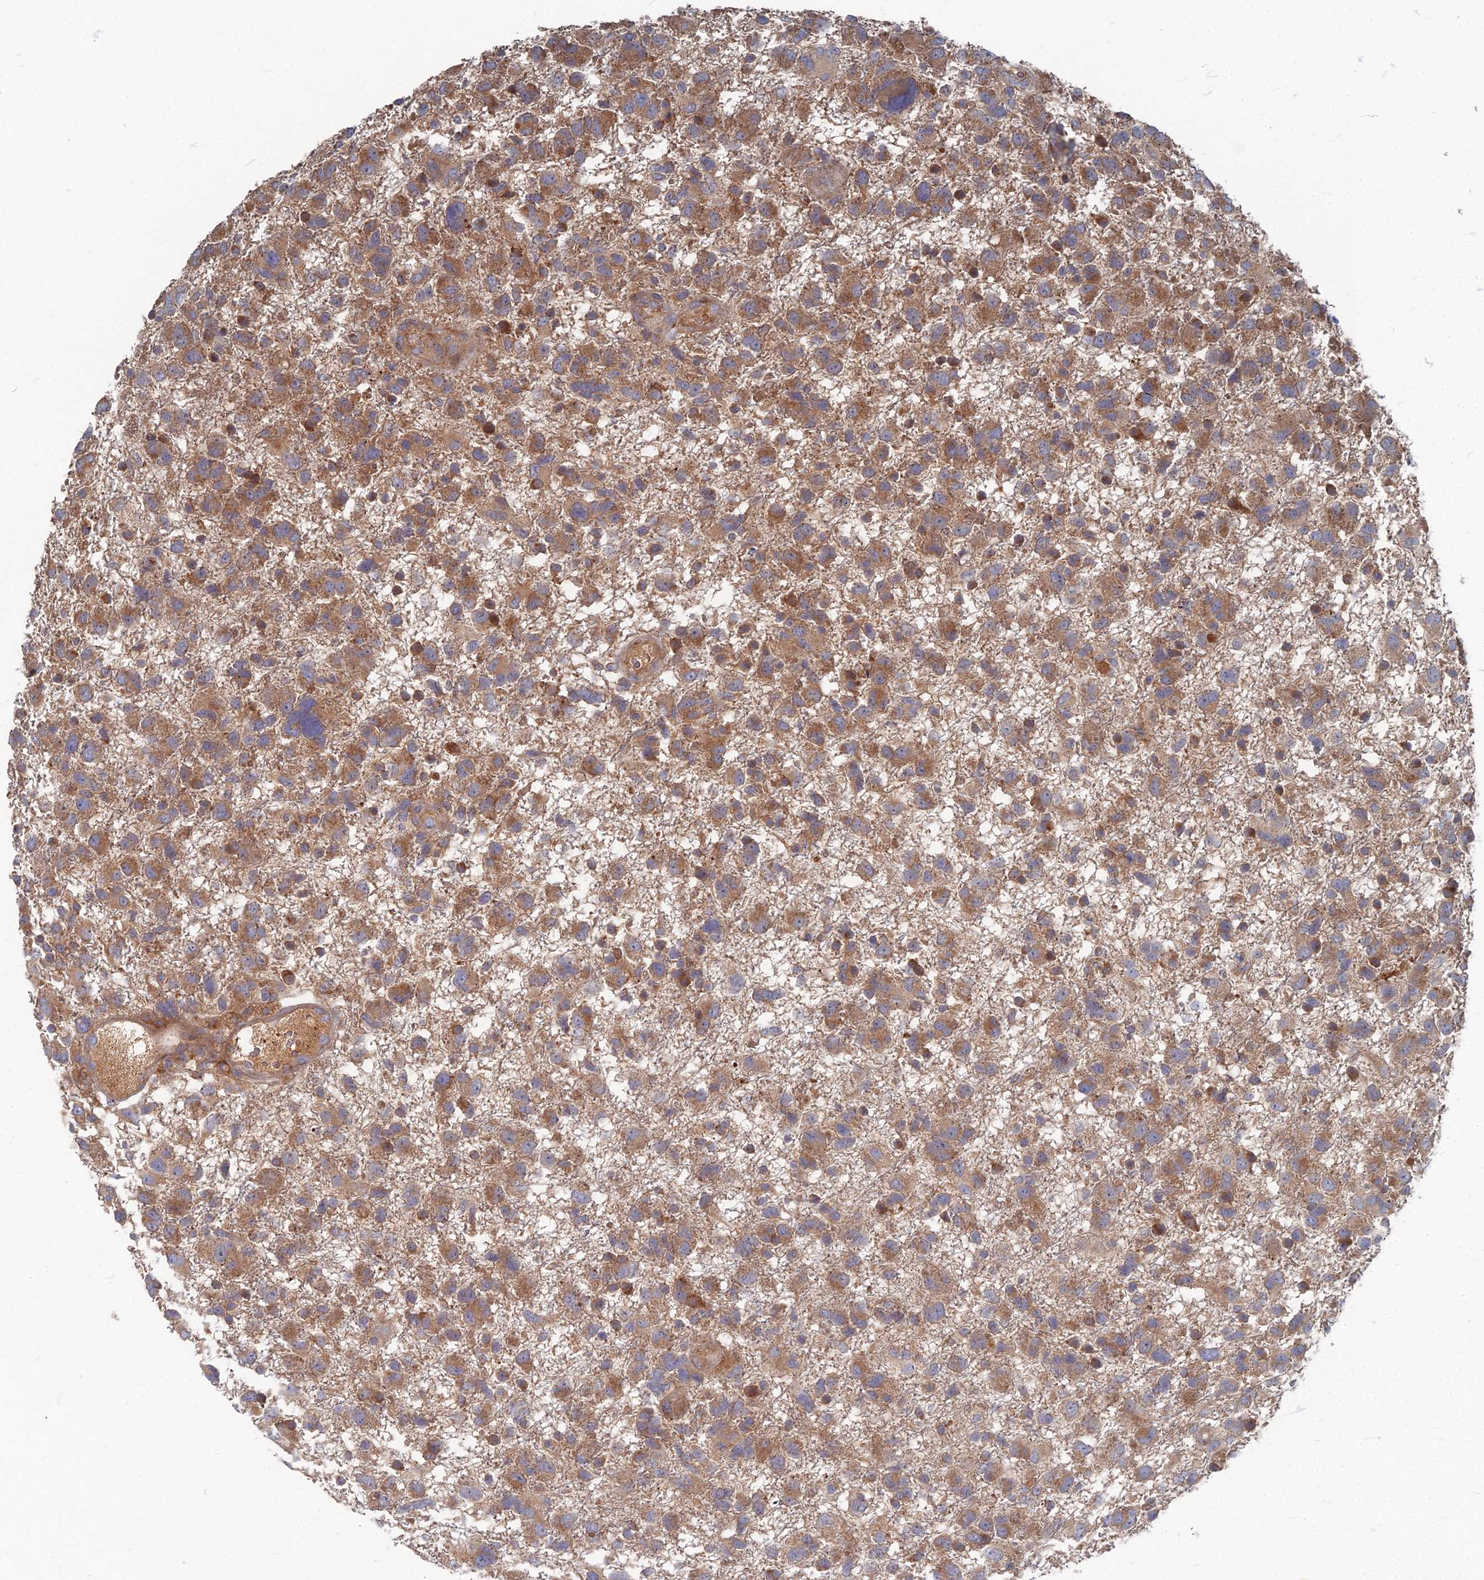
{"staining": {"intensity": "moderate", "quantity": ">75%", "location": "cytoplasmic/membranous"}, "tissue": "glioma", "cell_type": "Tumor cells", "image_type": "cancer", "snomed": [{"axis": "morphology", "description": "Glioma, malignant, High grade"}, {"axis": "topography", "description": "Brain"}], "caption": "DAB (3,3'-diaminobenzidine) immunohistochemical staining of glioma exhibits moderate cytoplasmic/membranous protein staining in approximately >75% of tumor cells. The staining is performed using DAB brown chromogen to label protein expression. The nuclei are counter-stained blue using hematoxylin.", "gene": "PPCDC", "patient": {"sex": "male", "age": 61}}